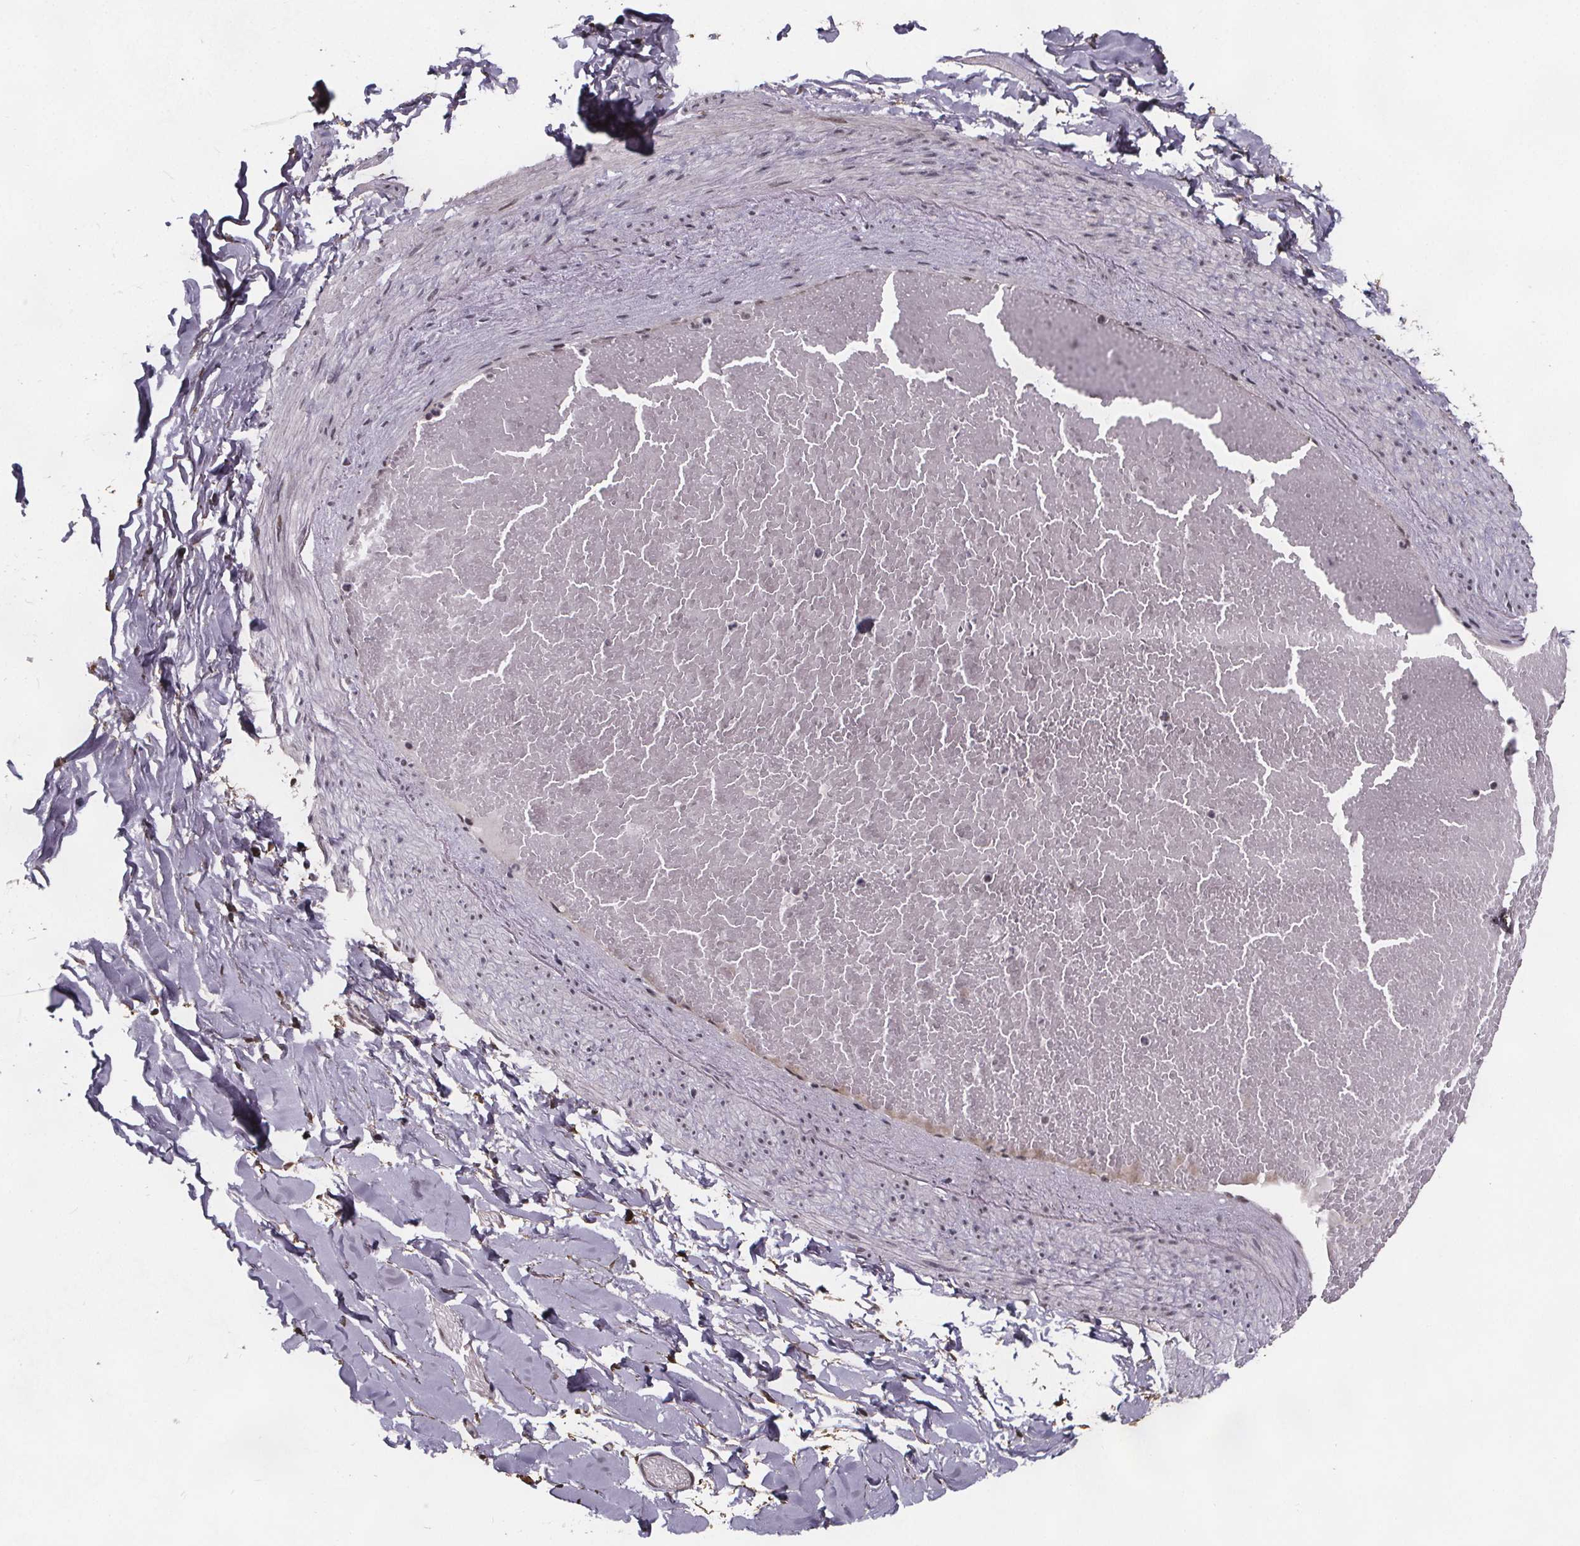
{"staining": {"intensity": "negative", "quantity": "none", "location": "none"}, "tissue": "adipose tissue", "cell_type": "Adipocytes", "image_type": "normal", "snomed": [{"axis": "morphology", "description": "Normal tissue, NOS"}, {"axis": "topography", "description": "Gallbladder"}, {"axis": "topography", "description": "Peripheral nerve tissue"}], "caption": "Immunohistochemical staining of normal adipose tissue shows no significant staining in adipocytes.", "gene": "U2SURP", "patient": {"sex": "female", "age": 45}}